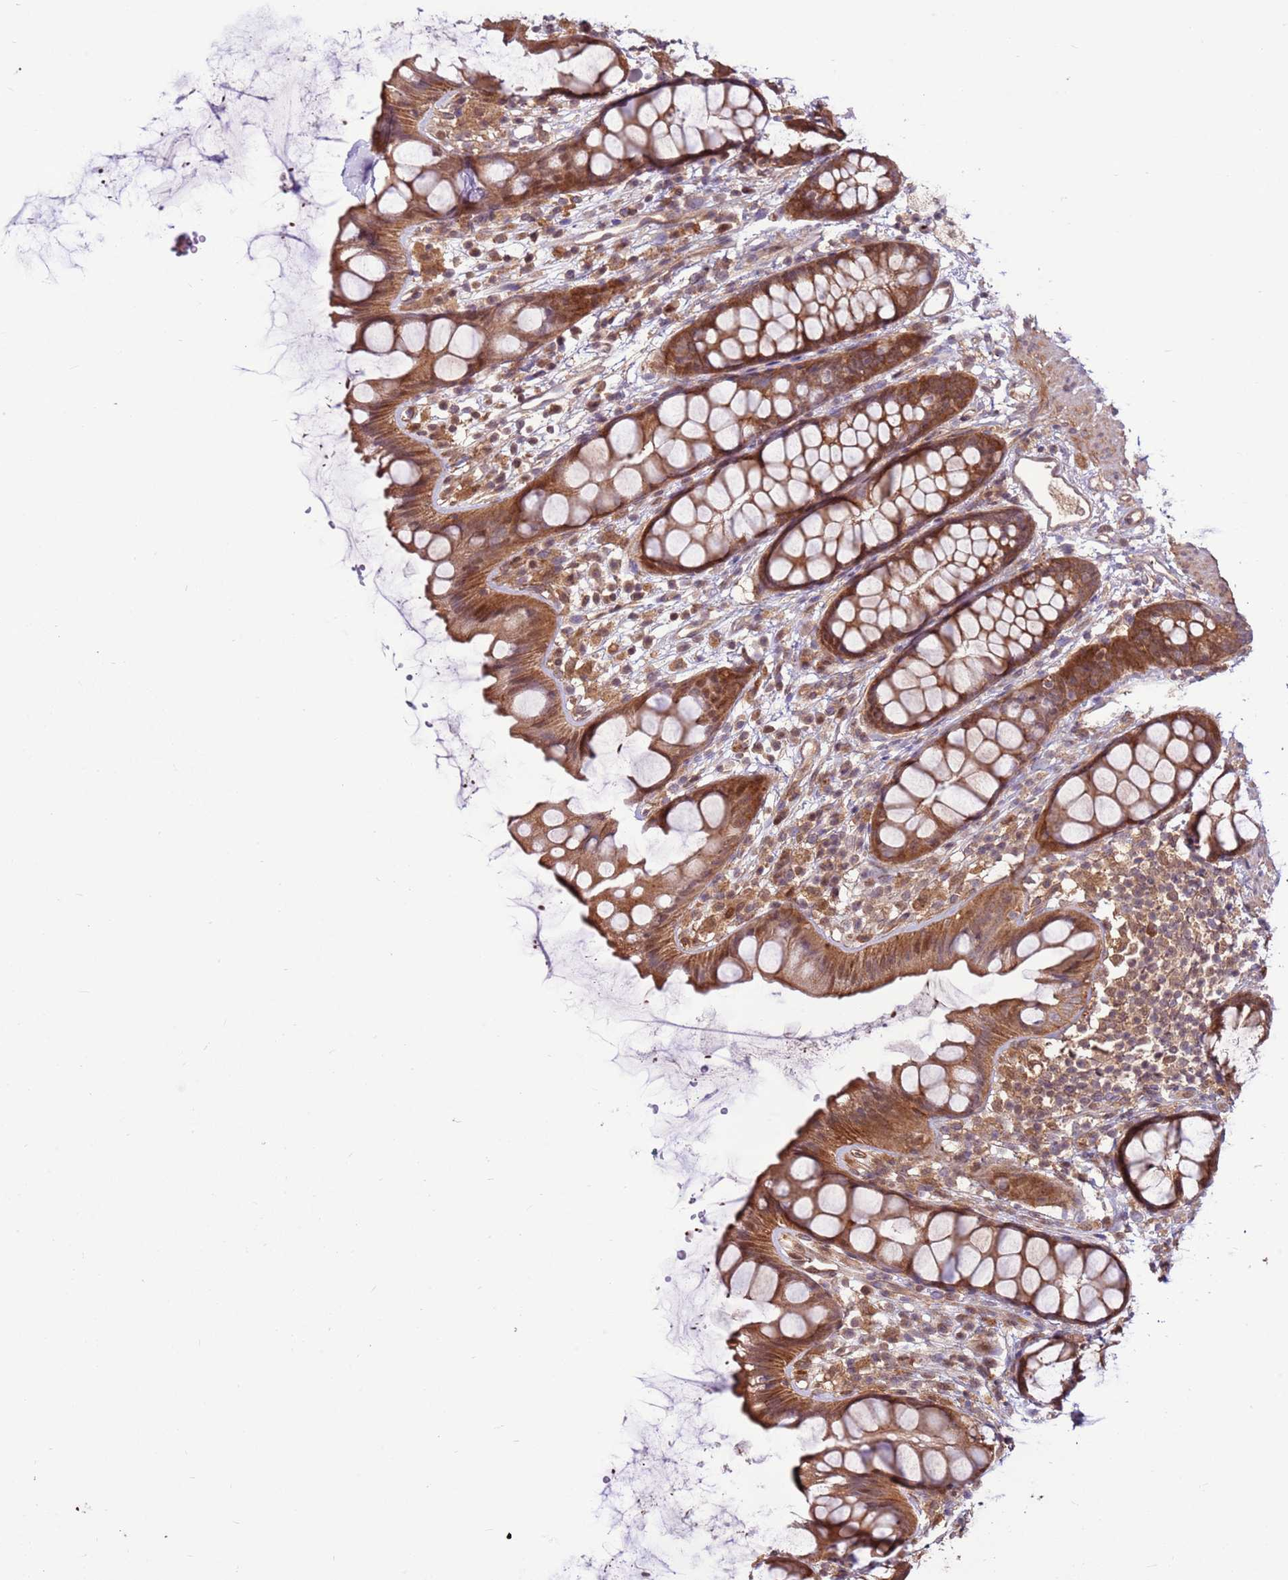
{"staining": {"intensity": "strong", "quantity": ">75%", "location": "cytoplasmic/membranous,nuclear"}, "tissue": "rectum", "cell_type": "Glandular cells", "image_type": "normal", "snomed": [{"axis": "morphology", "description": "Normal tissue, NOS"}, {"axis": "topography", "description": "Rectum"}], "caption": "A histopathology image of human rectum stained for a protein shows strong cytoplasmic/membranous,nuclear brown staining in glandular cells. (DAB (3,3'-diaminobenzidine) IHC, brown staining for protein, blue staining for nuclei).", "gene": "CCDC112", "patient": {"sex": "female", "age": 65}}